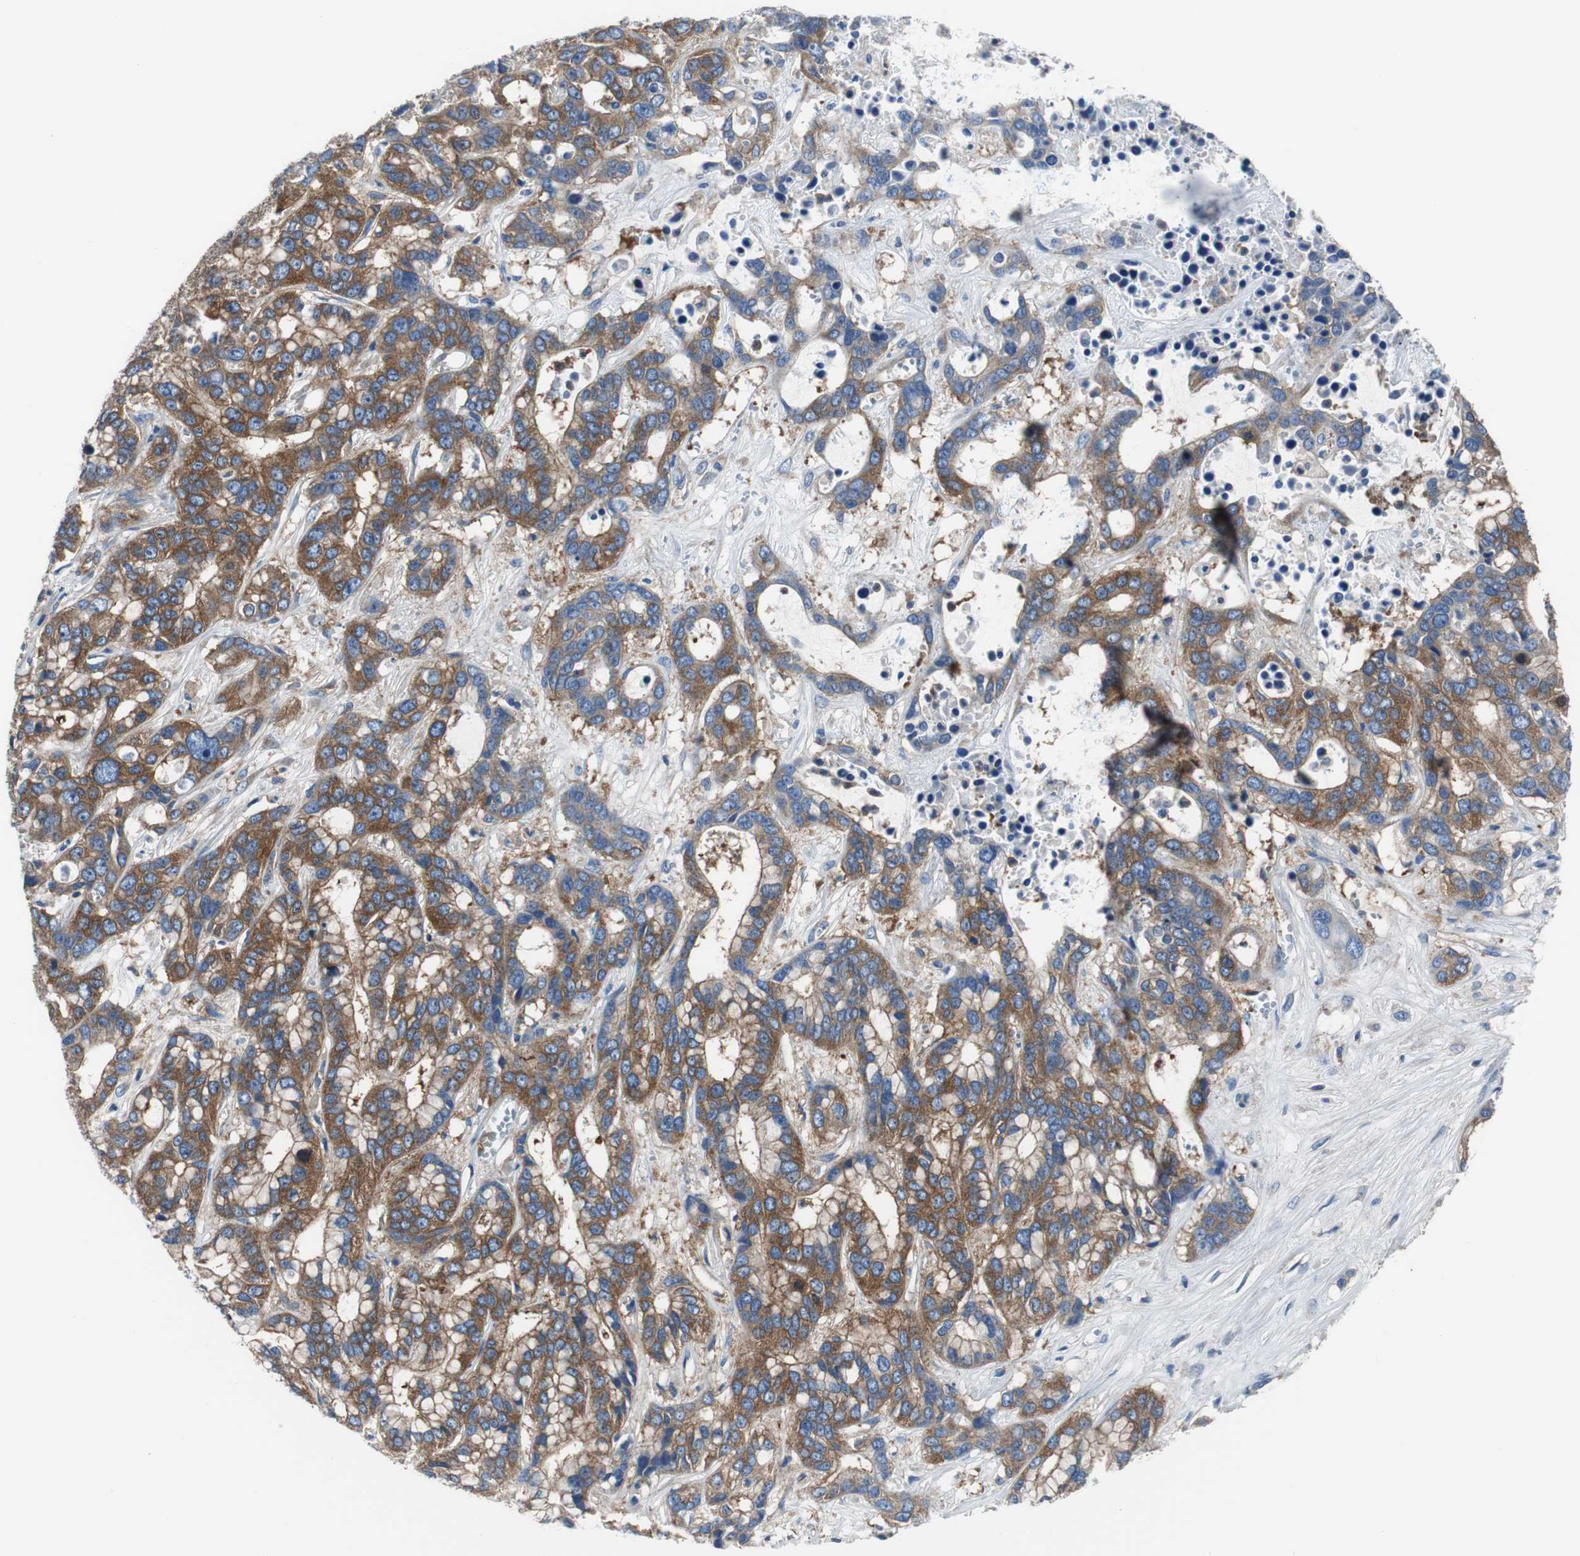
{"staining": {"intensity": "moderate", "quantity": ">75%", "location": "cytoplasmic/membranous"}, "tissue": "liver cancer", "cell_type": "Tumor cells", "image_type": "cancer", "snomed": [{"axis": "morphology", "description": "Cholangiocarcinoma"}, {"axis": "topography", "description": "Liver"}], "caption": "IHC staining of liver cancer (cholangiocarcinoma), which shows medium levels of moderate cytoplasmic/membranous positivity in about >75% of tumor cells indicating moderate cytoplasmic/membranous protein positivity. The staining was performed using DAB (brown) for protein detection and nuclei were counterstained in hematoxylin (blue).", "gene": "BRAF", "patient": {"sex": "female", "age": 65}}